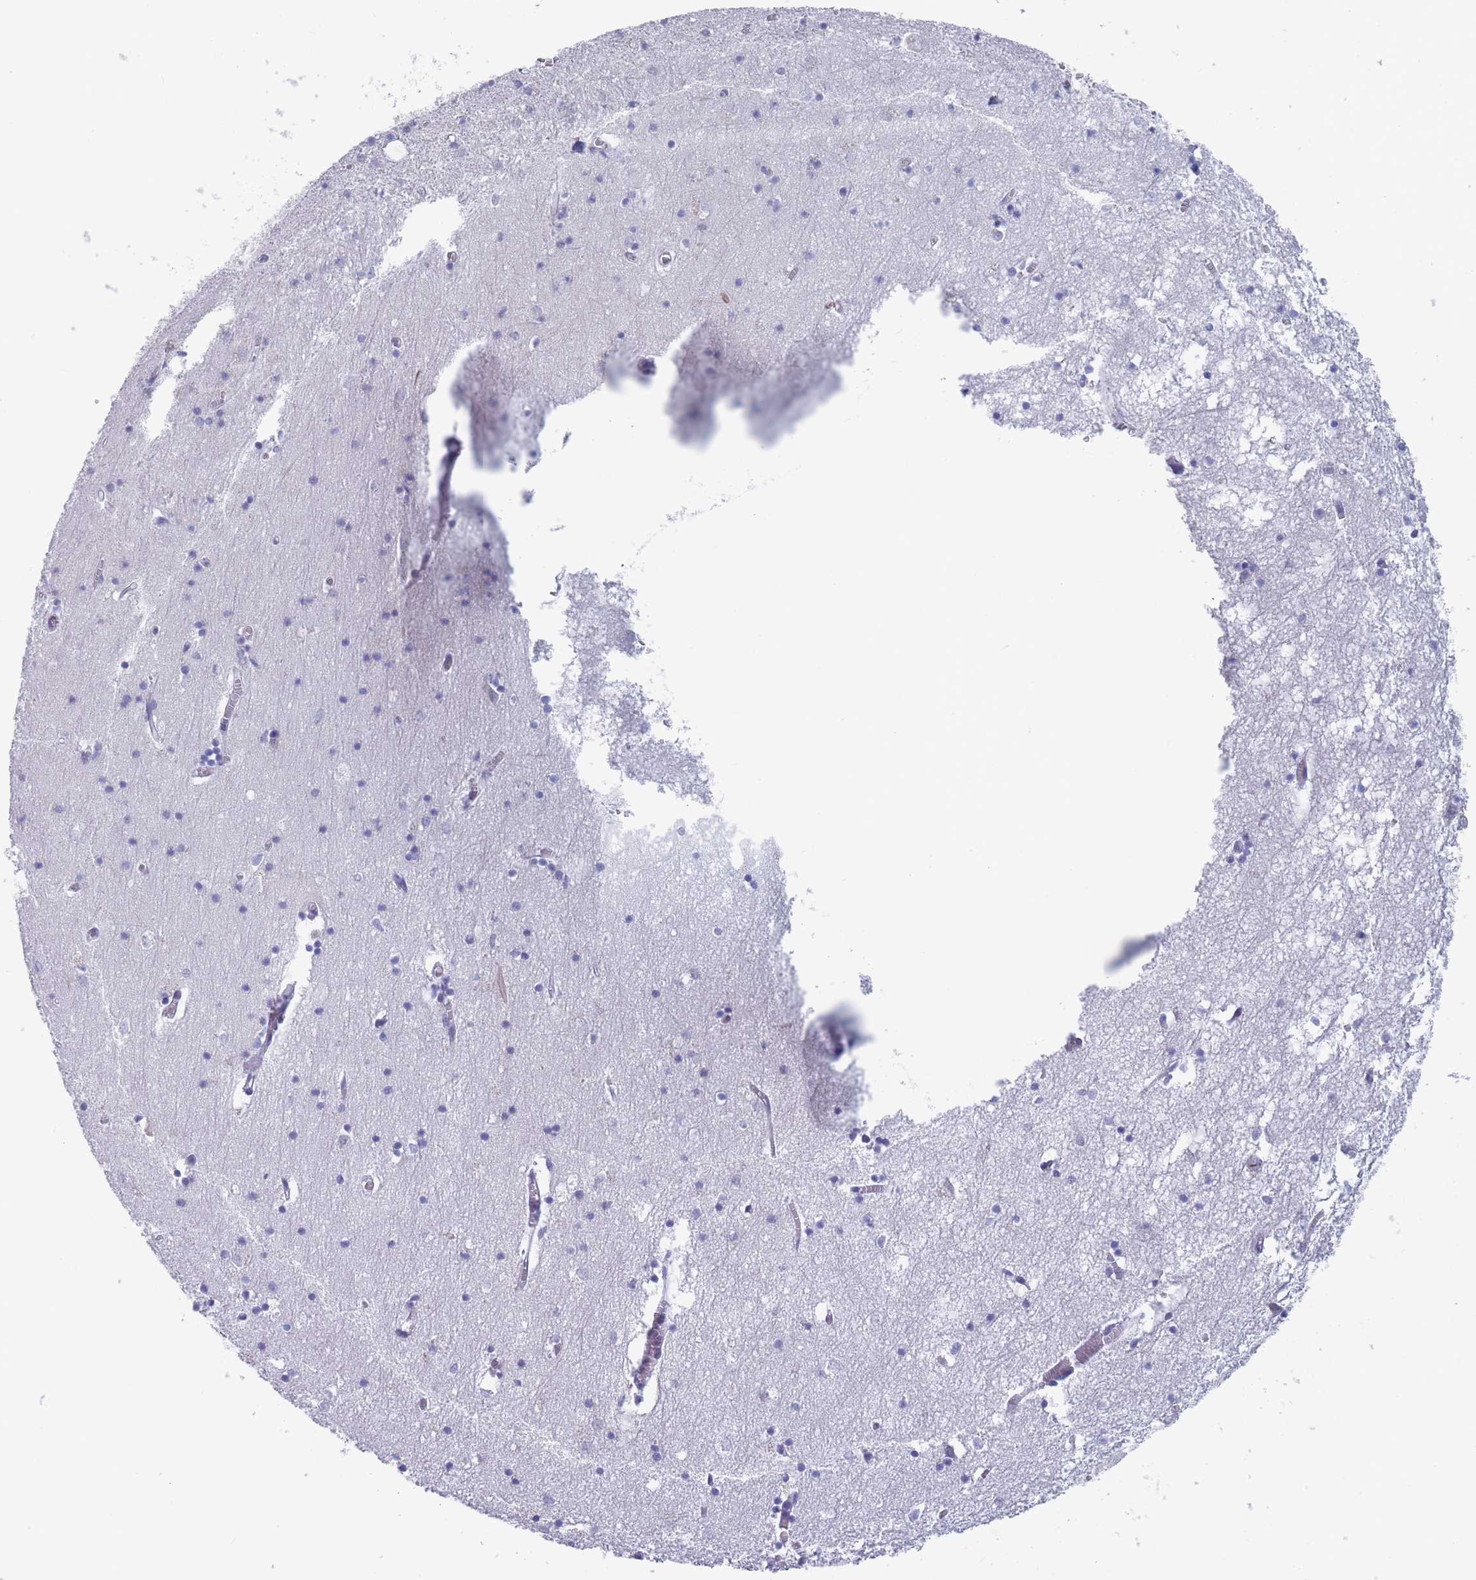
{"staining": {"intensity": "negative", "quantity": "none", "location": "none"}, "tissue": "hippocampus", "cell_type": "Glial cells", "image_type": "normal", "snomed": [{"axis": "morphology", "description": "Normal tissue, NOS"}, {"axis": "topography", "description": "Hippocampus"}], "caption": "This photomicrograph is of unremarkable hippocampus stained with immunohistochemistry to label a protein in brown with the nuclei are counter-stained blue. There is no expression in glial cells.", "gene": "PIGU", "patient": {"sex": "male", "age": 70}}